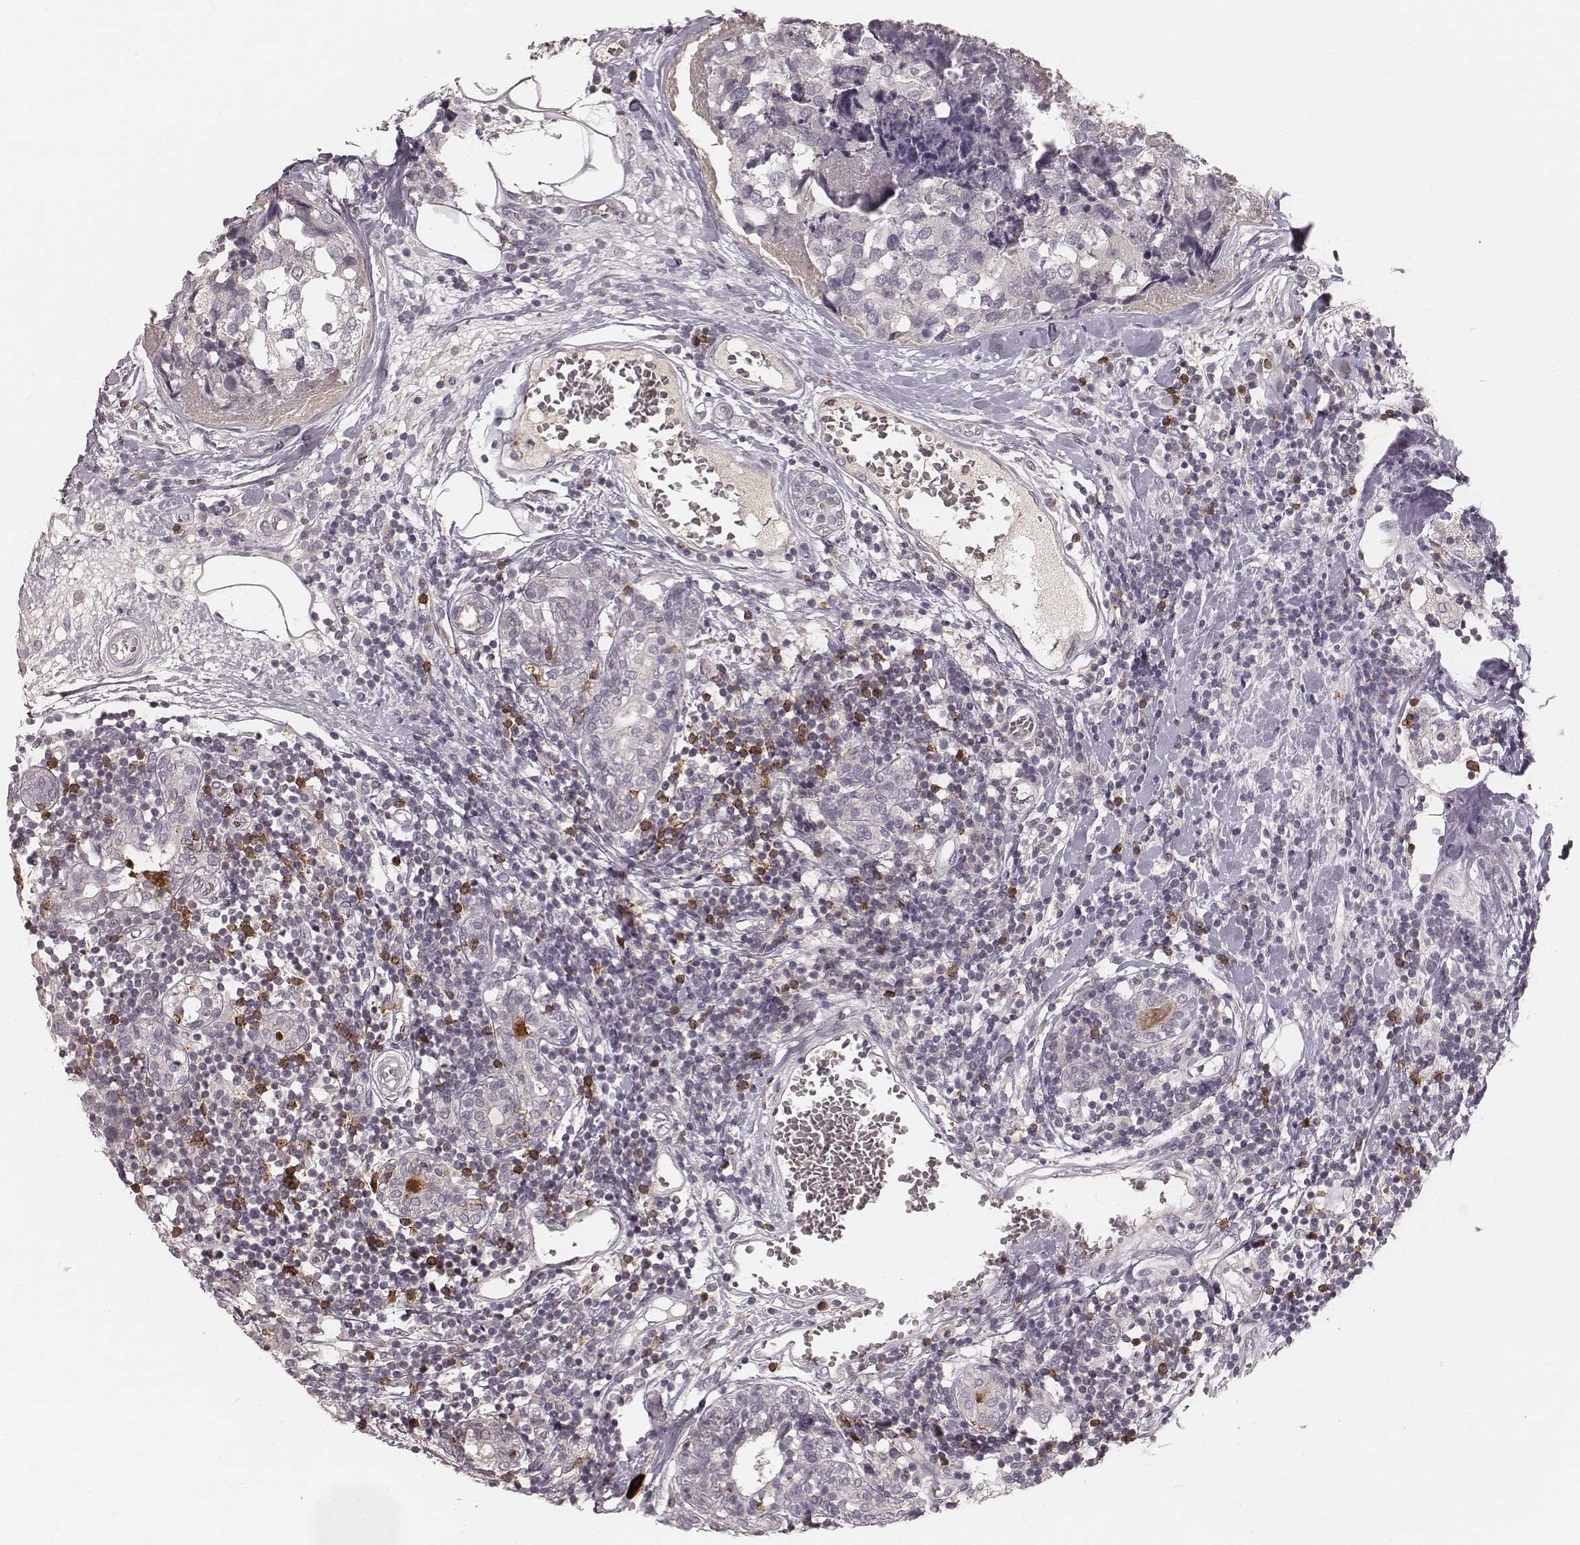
{"staining": {"intensity": "negative", "quantity": "none", "location": "none"}, "tissue": "breast cancer", "cell_type": "Tumor cells", "image_type": "cancer", "snomed": [{"axis": "morphology", "description": "Lobular carcinoma"}, {"axis": "topography", "description": "Breast"}], "caption": "Human breast lobular carcinoma stained for a protein using immunohistochemistry (IHC) shows no expression in tumor cells.", "gene": "CD8A", "patient": {"sex": "female", "age": 59}}